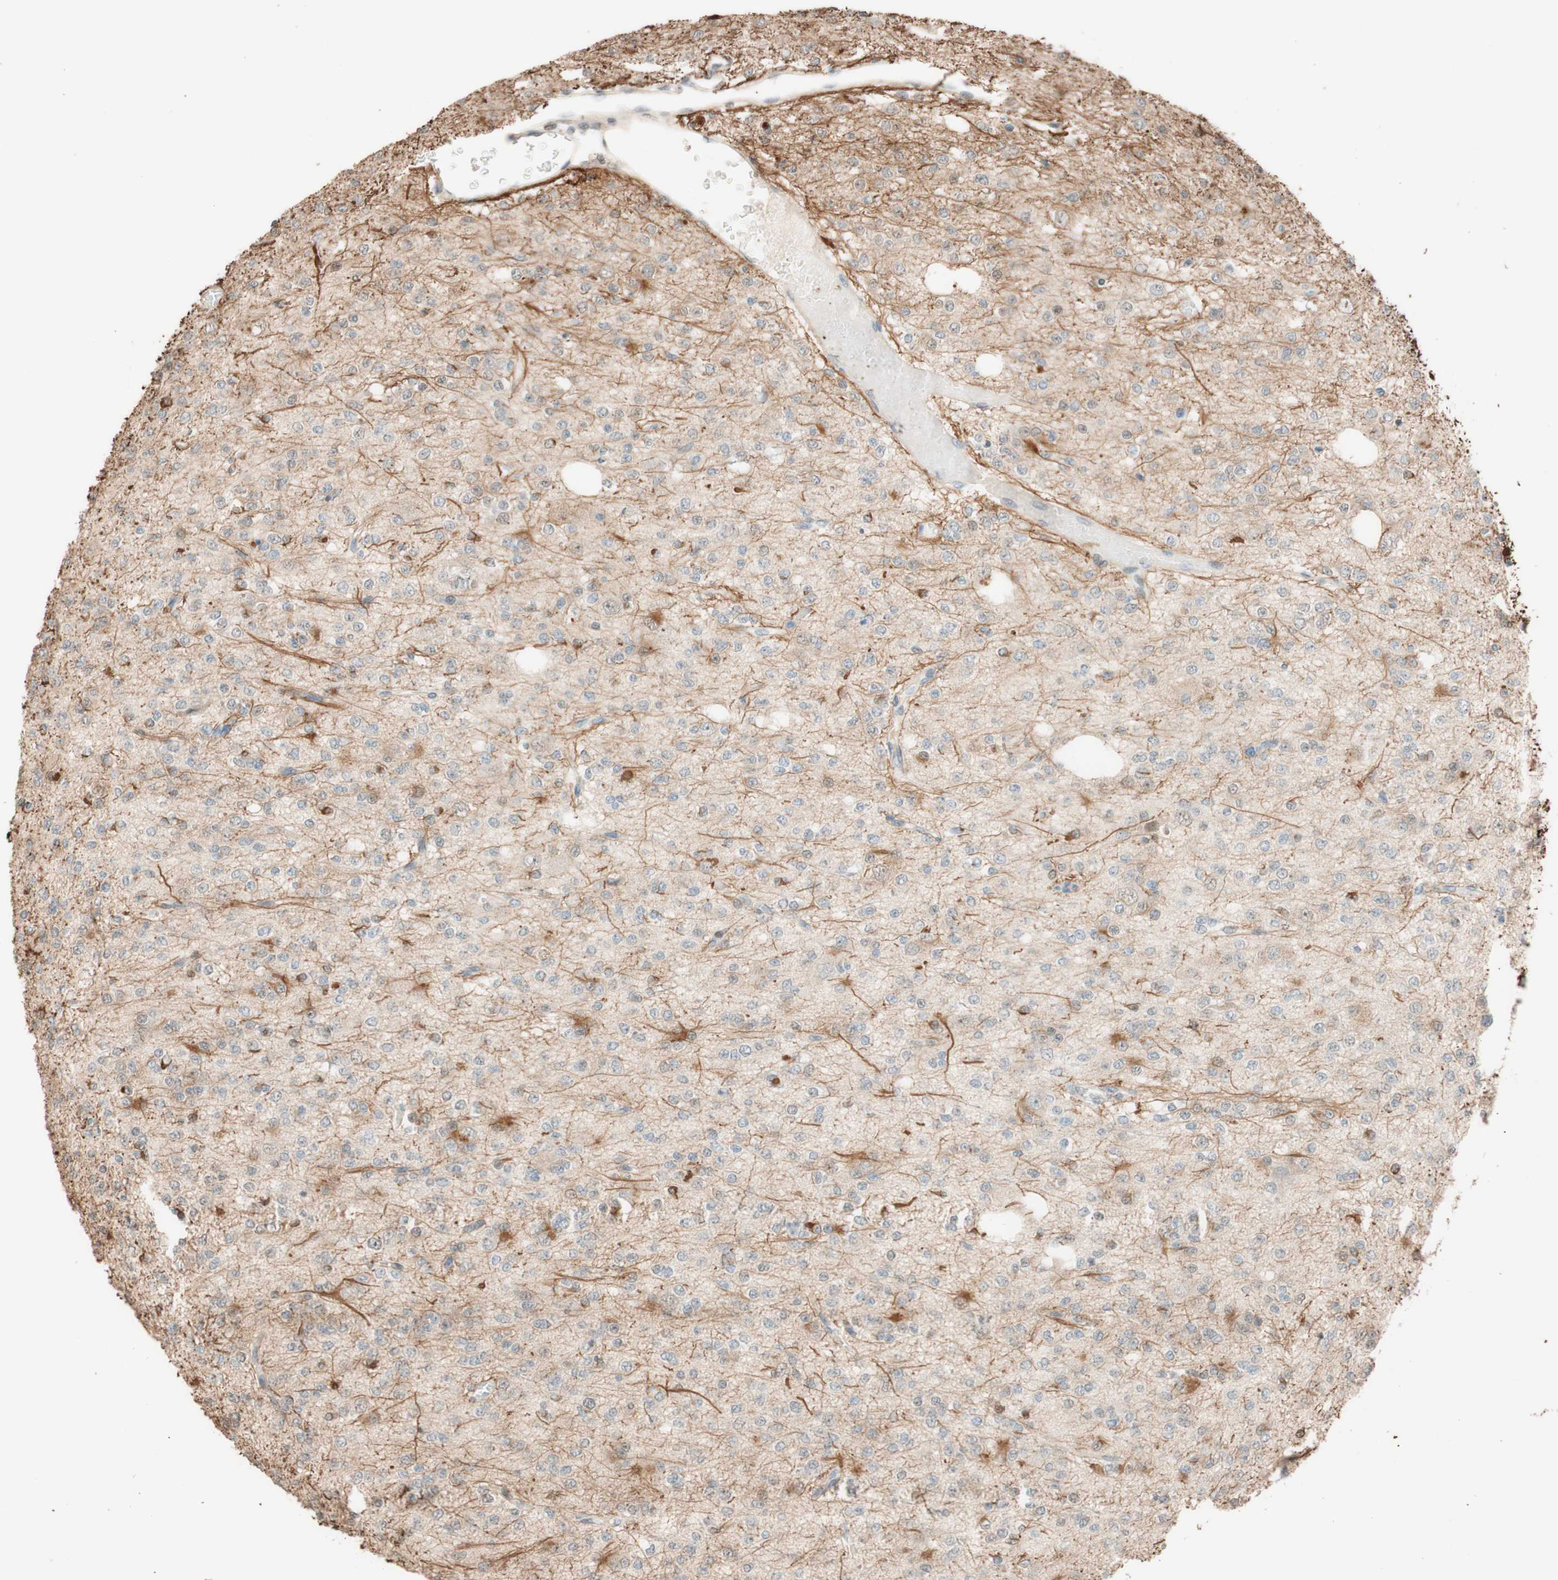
{"staining": {"intensity": "moderate", "quantity": "<25%", "location": "cytoplasmic/membranous"}, "tissue": "glioma", "cell_type": "Tumor cells", "image_type": "cancer", "snomed": [{"axis": "morphology", "description": "Glioma, malignant, Low grade"}, {"axis": "topography", "description": "Brain"}], "caption": "The immunohistochemical stain shows moderate cytoplasmic/membranous staining in tumor cells of glioma tissue. Ihc stains the protein of interest in brown and the nuclei are stained blue.", "gene": "CCNC", "patient": {"sex": "male", "age": 38}}